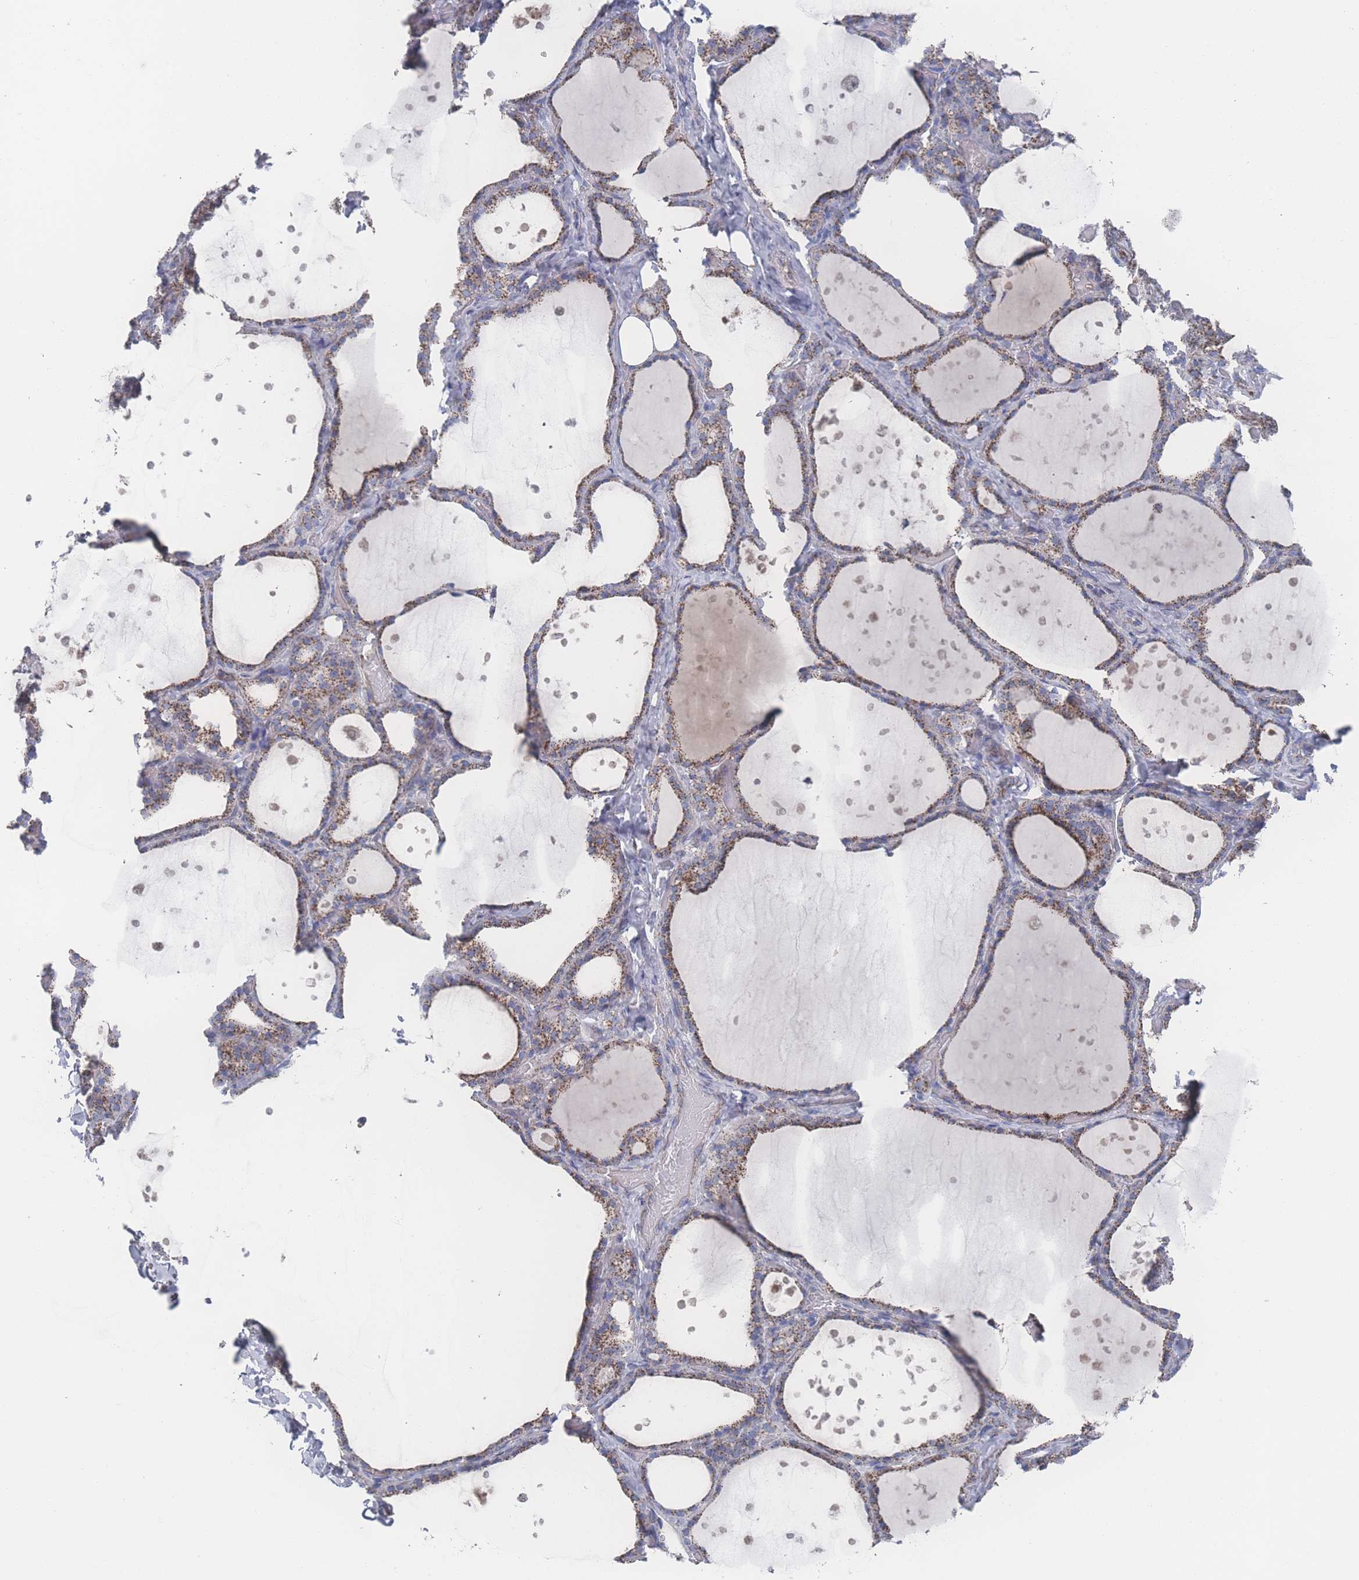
{"staining": {"intensity": "moderate", "quantity": ">75%", "location": "cytoplasmic/membranous"}, "tissue": "thyroid gland", "cell_type": "Glandular cells", "image_type": "normal", "snomed": [{"axis": "morphology", "description": "Normal tissue, NOS"}, {"axis": "topography", "description": "Thyroid gland"}], "caption": "IHC (DAB) staining of benign human thyroid gland displays moderate cytoplasmic/membranous protein expression in approximately >75% of glandular cells.", "gene": "PEX14", "patient": {"sex": "female", "age": 44}}